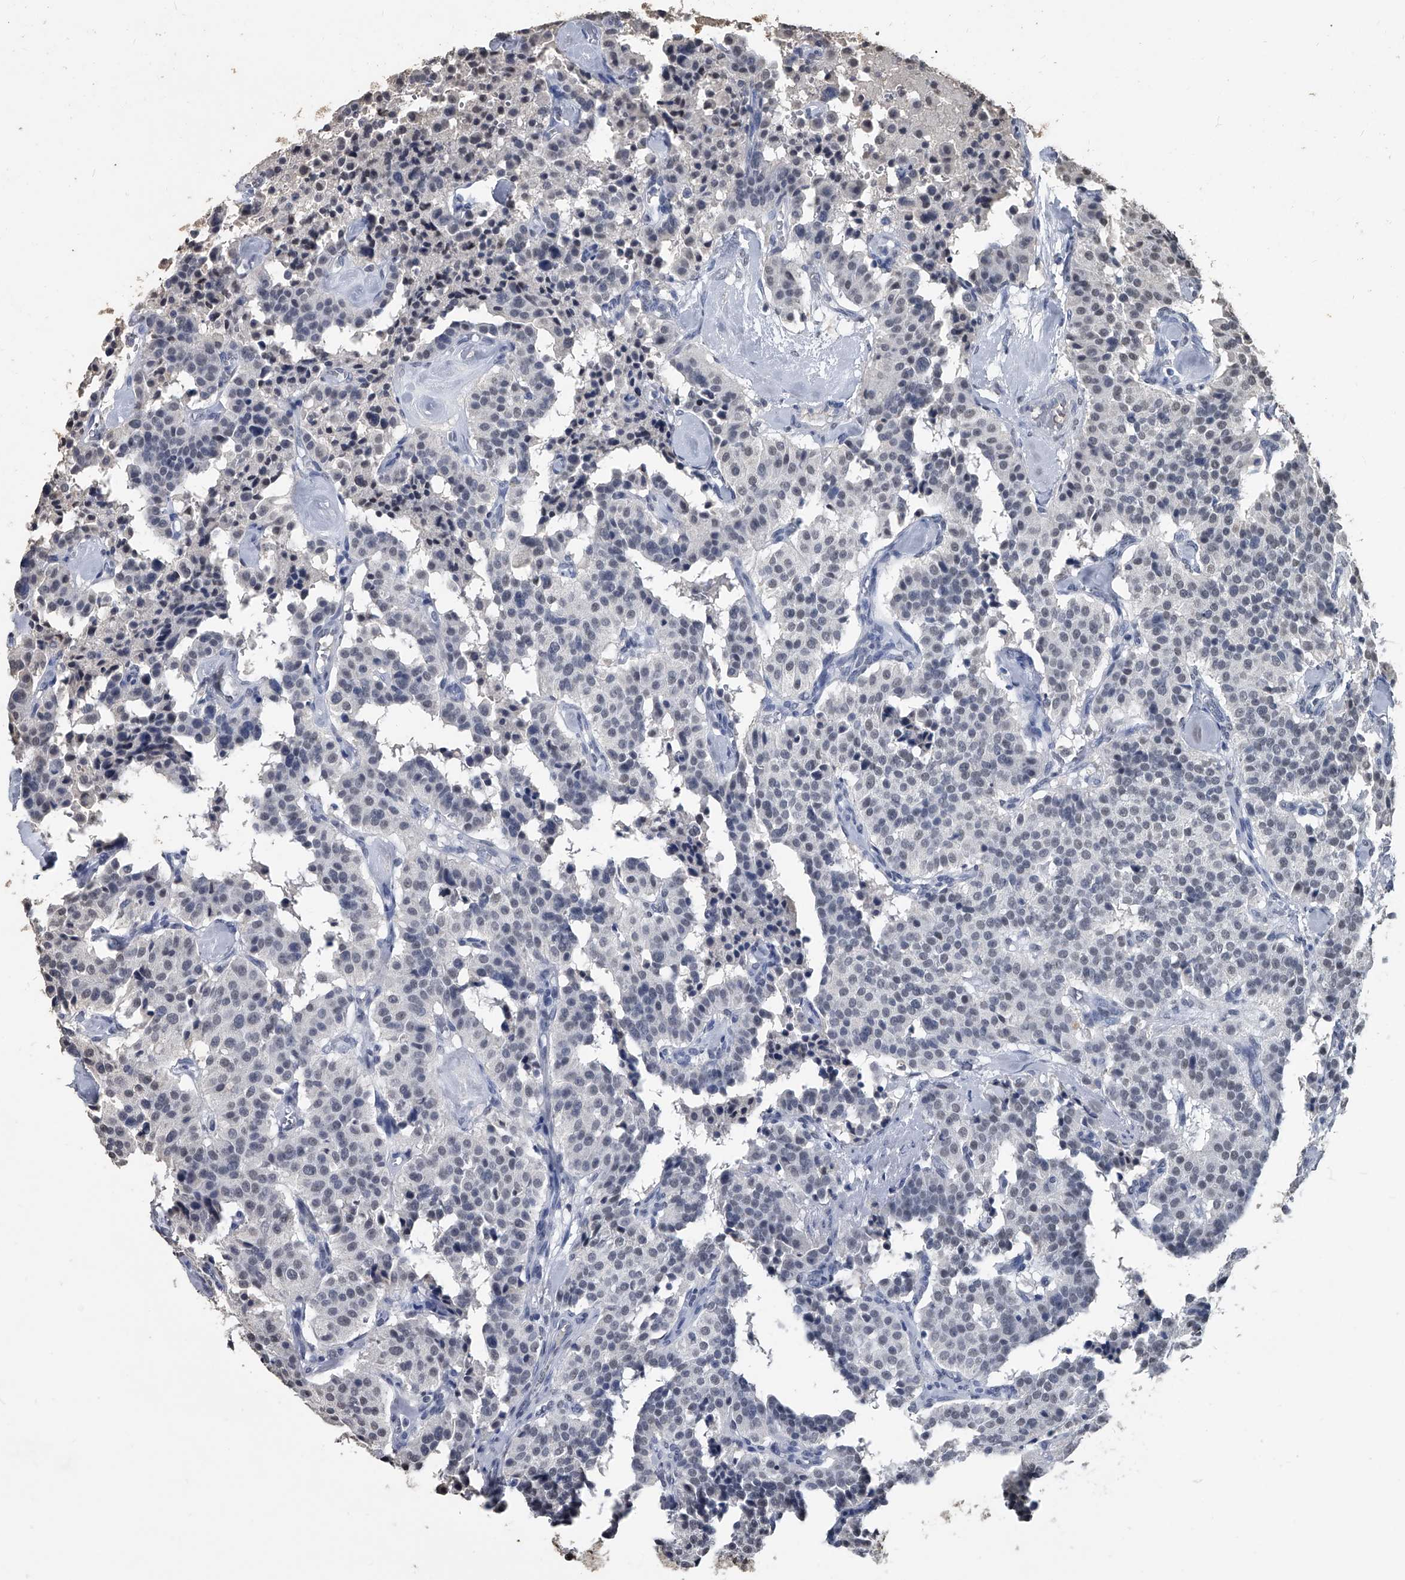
{"staining": {"intensity": "negative", "quantity": "none", "location": "none"}, "tissue": "carcinoid", "cell_type": "Tumor cells", "image_type": "cancer", "snomed": [{"axis": "morphology", "description": "Carcinoid, malignant, NOS"}, {"axis": "topography", "description": "Lung"}], "caption": "Immunohistochemistry (IHC) micrograph of neoplastic tissue: human carcinoid stained with DAB displays no significant protein positivity in tumor cells. (Immunohistochemistry, brightfield microscopy, high magnification).", "gene": "MATR3", "patient": {"sex": "male", "age": 30}}